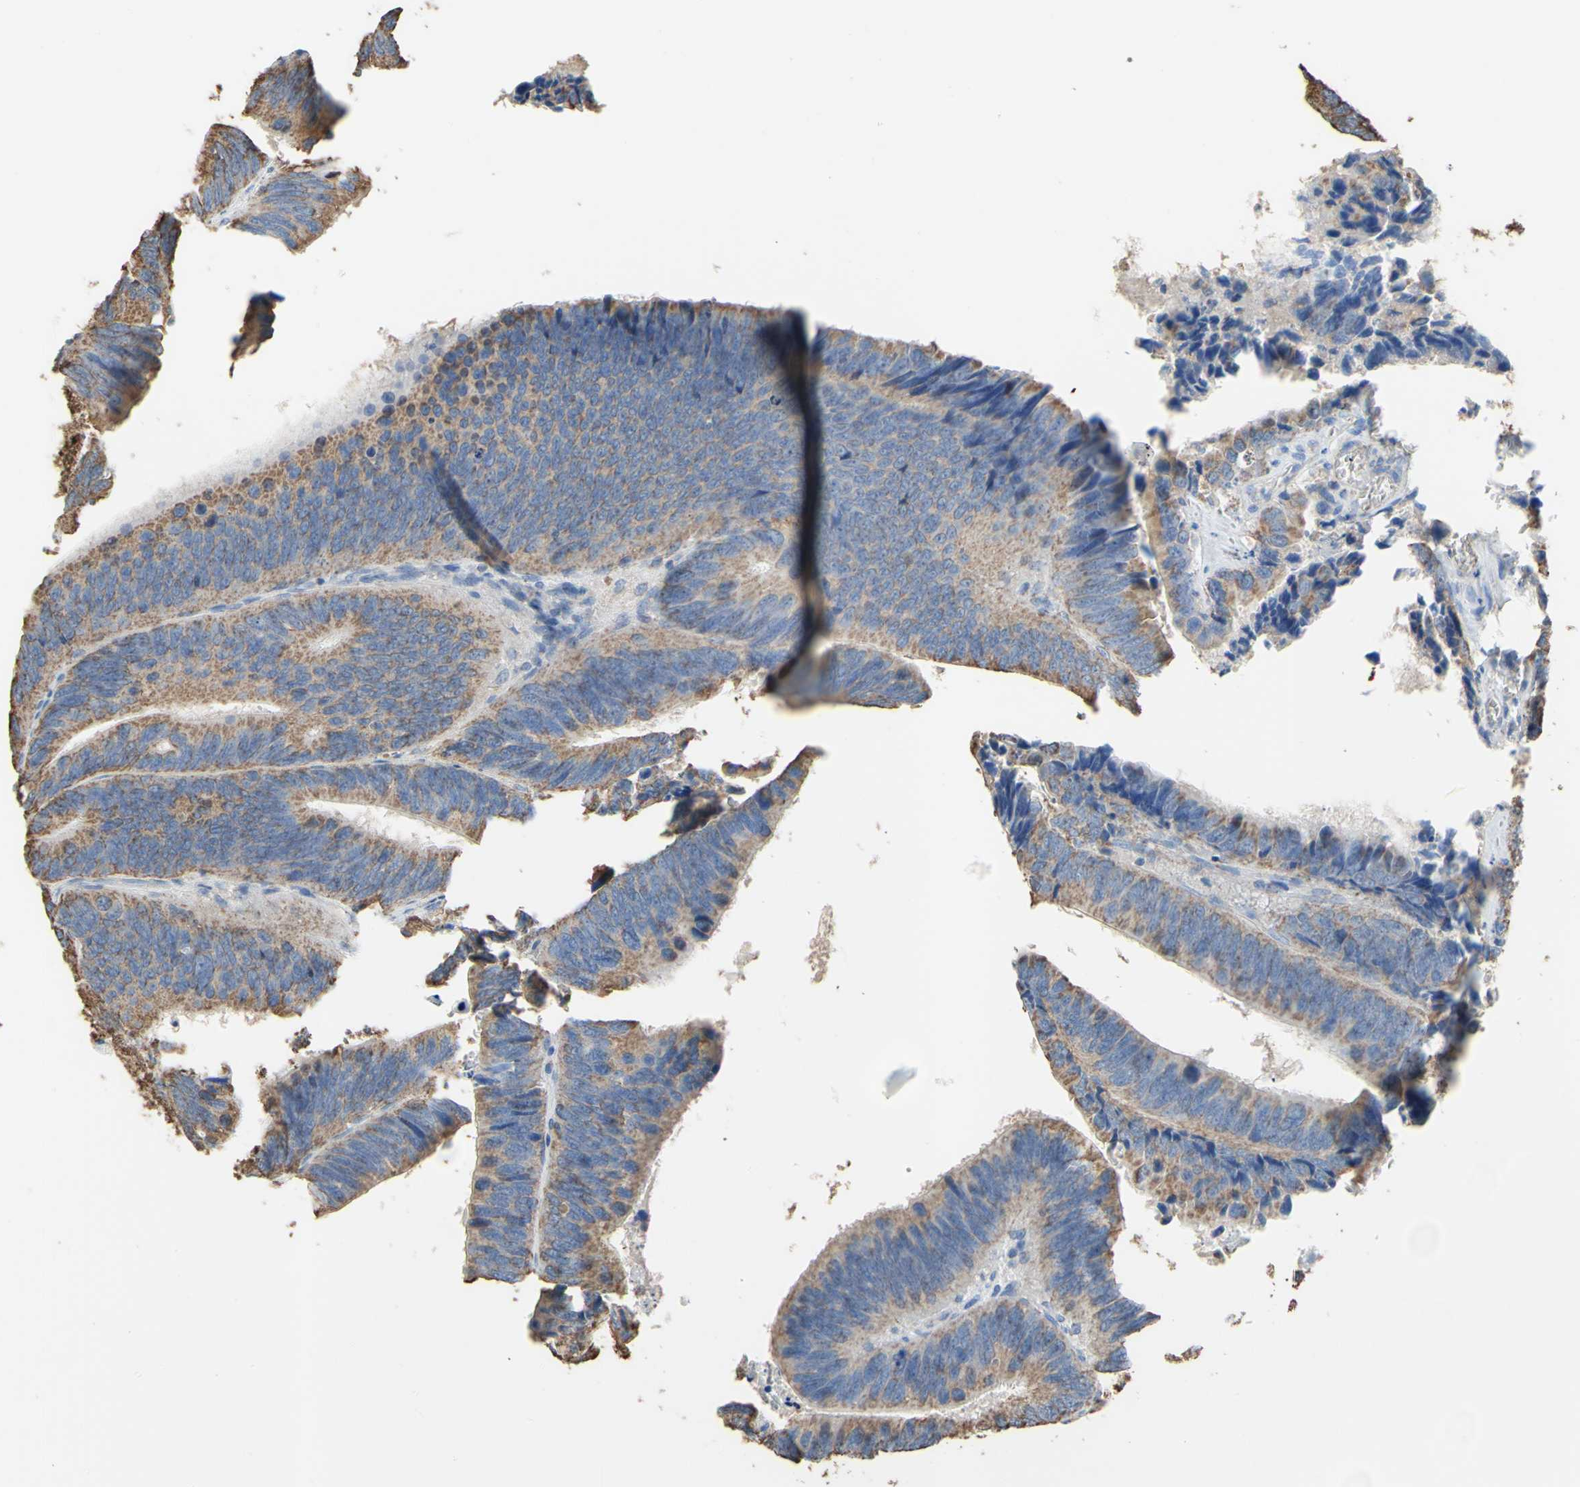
{"staining": {"intensity": "moderate", "quantity": ">75%", "location": "cytoplasmic/membranous"}, "tissue": "colorectal cancer", "cell_type": "Tumor cells", "image_type": "cancer", "snomed": [{"axis": "morphology", "description": "Adenocarcinoma, NOS"}, {"axis": "topography", "description": "Colon"}], "caption": "Adenocarcinoma (colorectal) tissue exhibits moderate cytoplasmic/membranous expression in about >75% of tumor cells", "gene": "CMKLR2", "patient": {"sex": "male", "age": 72}}